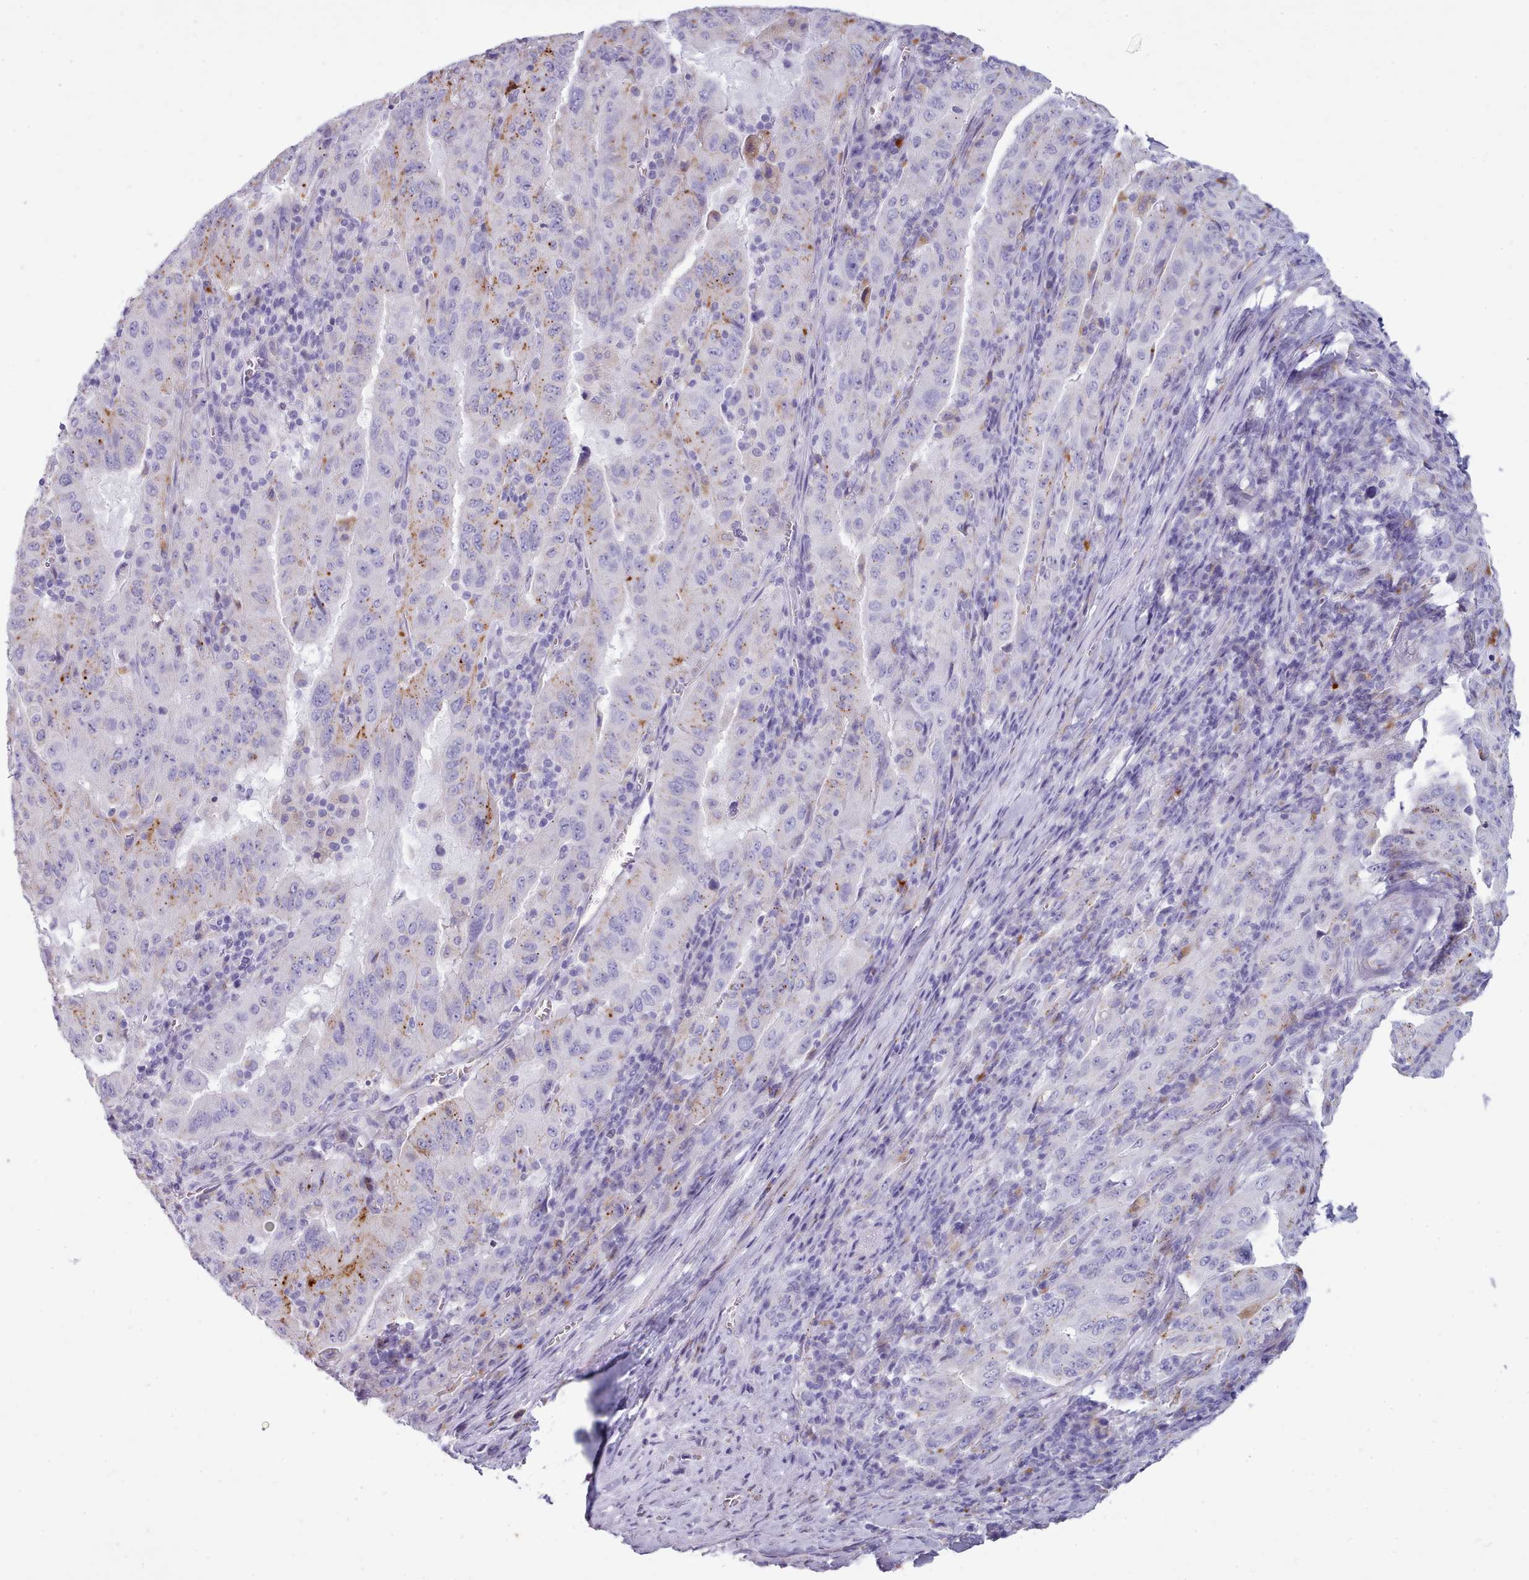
{"staining": {"intensity": "weak", "quantity": "<25%", "location": "cytoplasmic/membranous"}, "tissue": "pancreatic cancer", "cell_type": "Tumor cells", "image_type": "cancer", "snomed": [{"axis": "morphology", "description": "Adenocarcinoma, NOS"}, {"axis": "topography", "description": "Pancreas"}], "caption": "Pancreatic cancer was stained to show a protein in brown. There is no significant positivity in tumor cells. (Stains: DAB IHC with hematoxylin counter stain, Microscopy: brightfield microscopy at high magnification).", "gene": "GAA", "patient": {"sex": "male", "age": 63}}